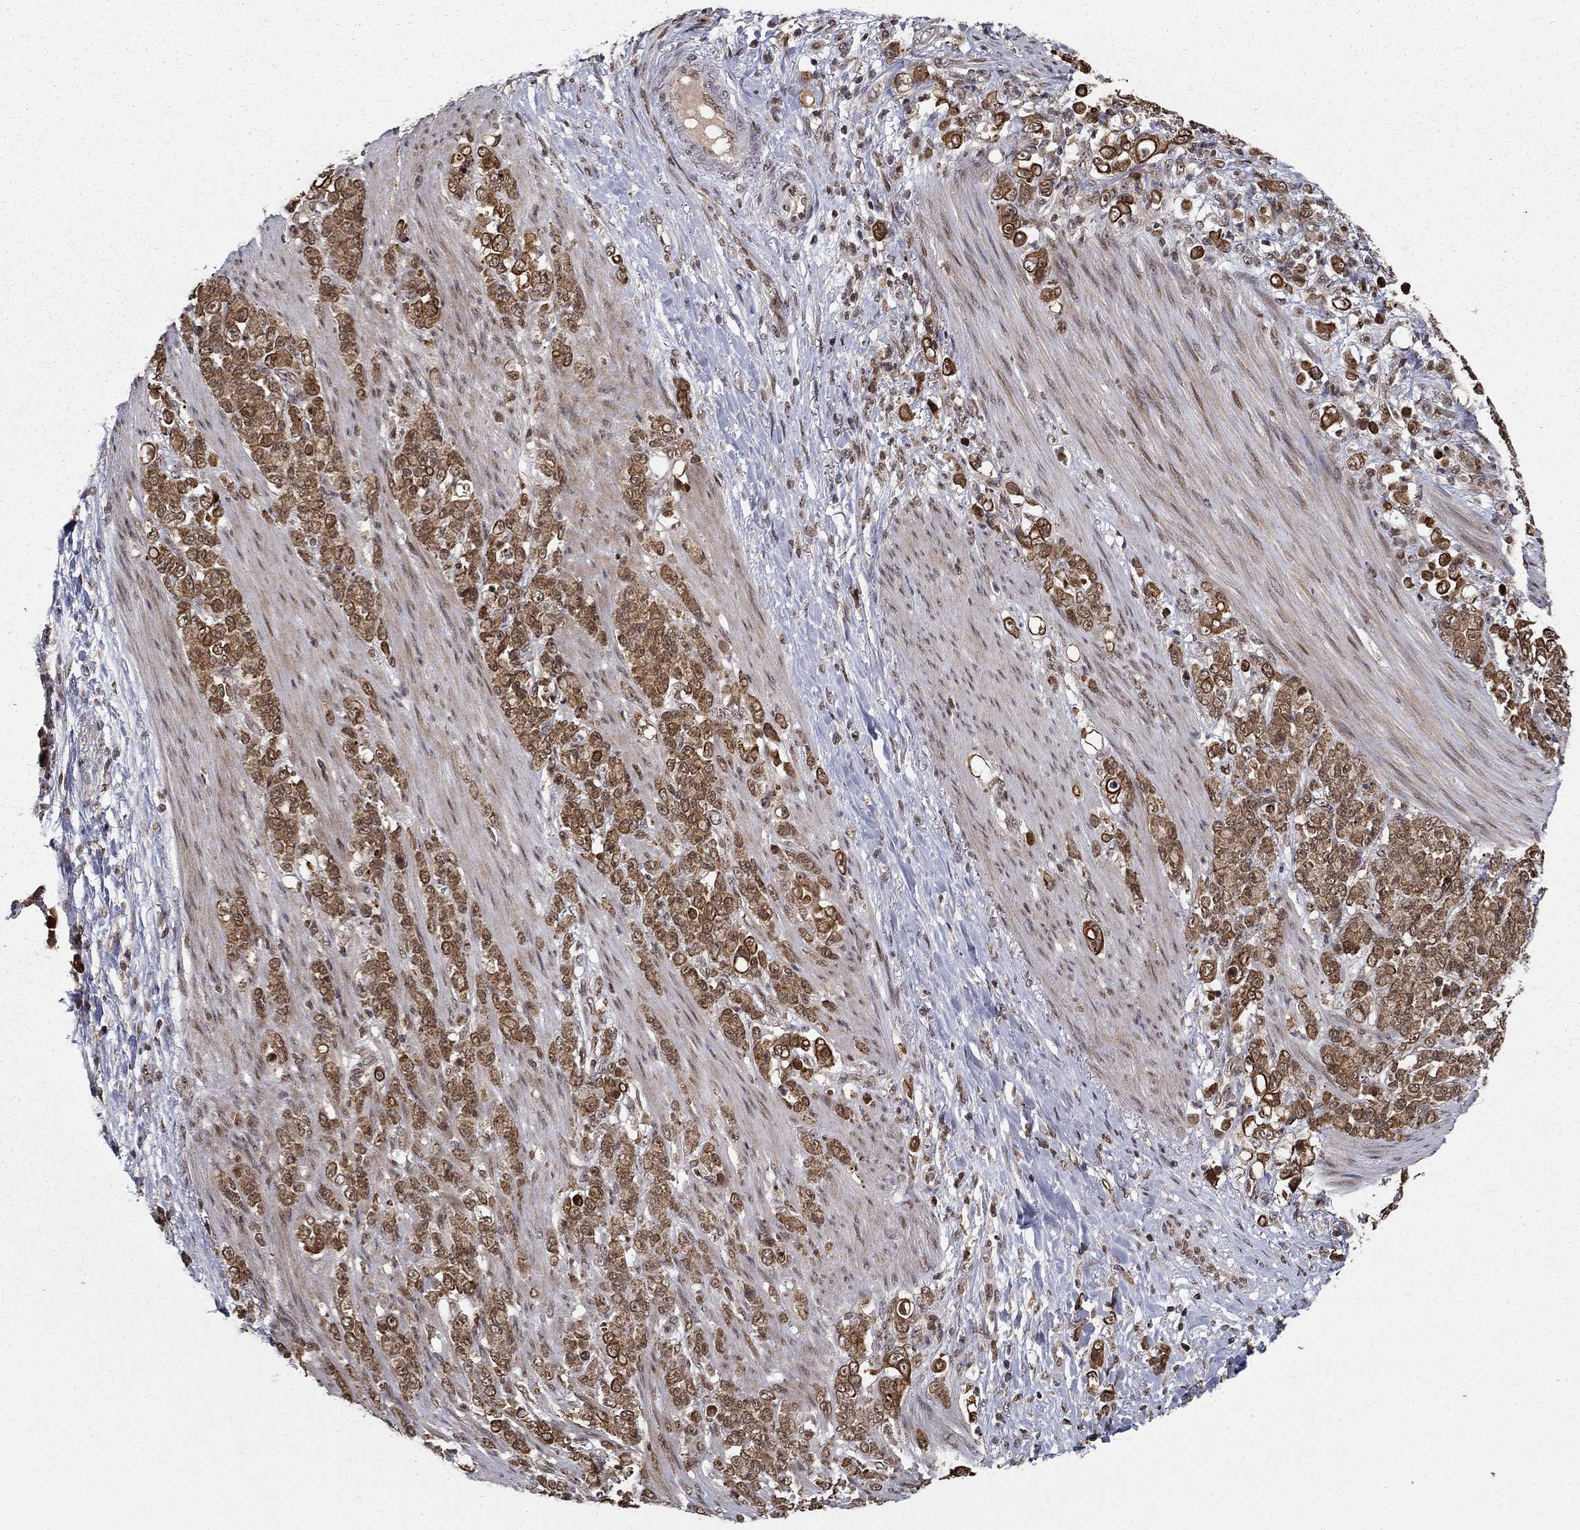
{"staining": {"intensity": "moderate", "quantity": ">75%", "location": "cytoplasmic/membranous"}, "tissue": "stomach cancer", "cell_type": "Tumor cells", "image_type": "cancer", "snomed": [{"axis": "morphology", "description": "Adenocarcinoma, NOS"}, {"axis": "topography", "description": "Stomach"}], "caption": "Immunohistochemical staining of human adenocarcinoma (stomach) reveals moderate cytoplasmic/membranous protein positivity in approximately >75% of tumor cells.", "gene": "CDCA7L", "patient": {"sex": "female", "age": 79}}